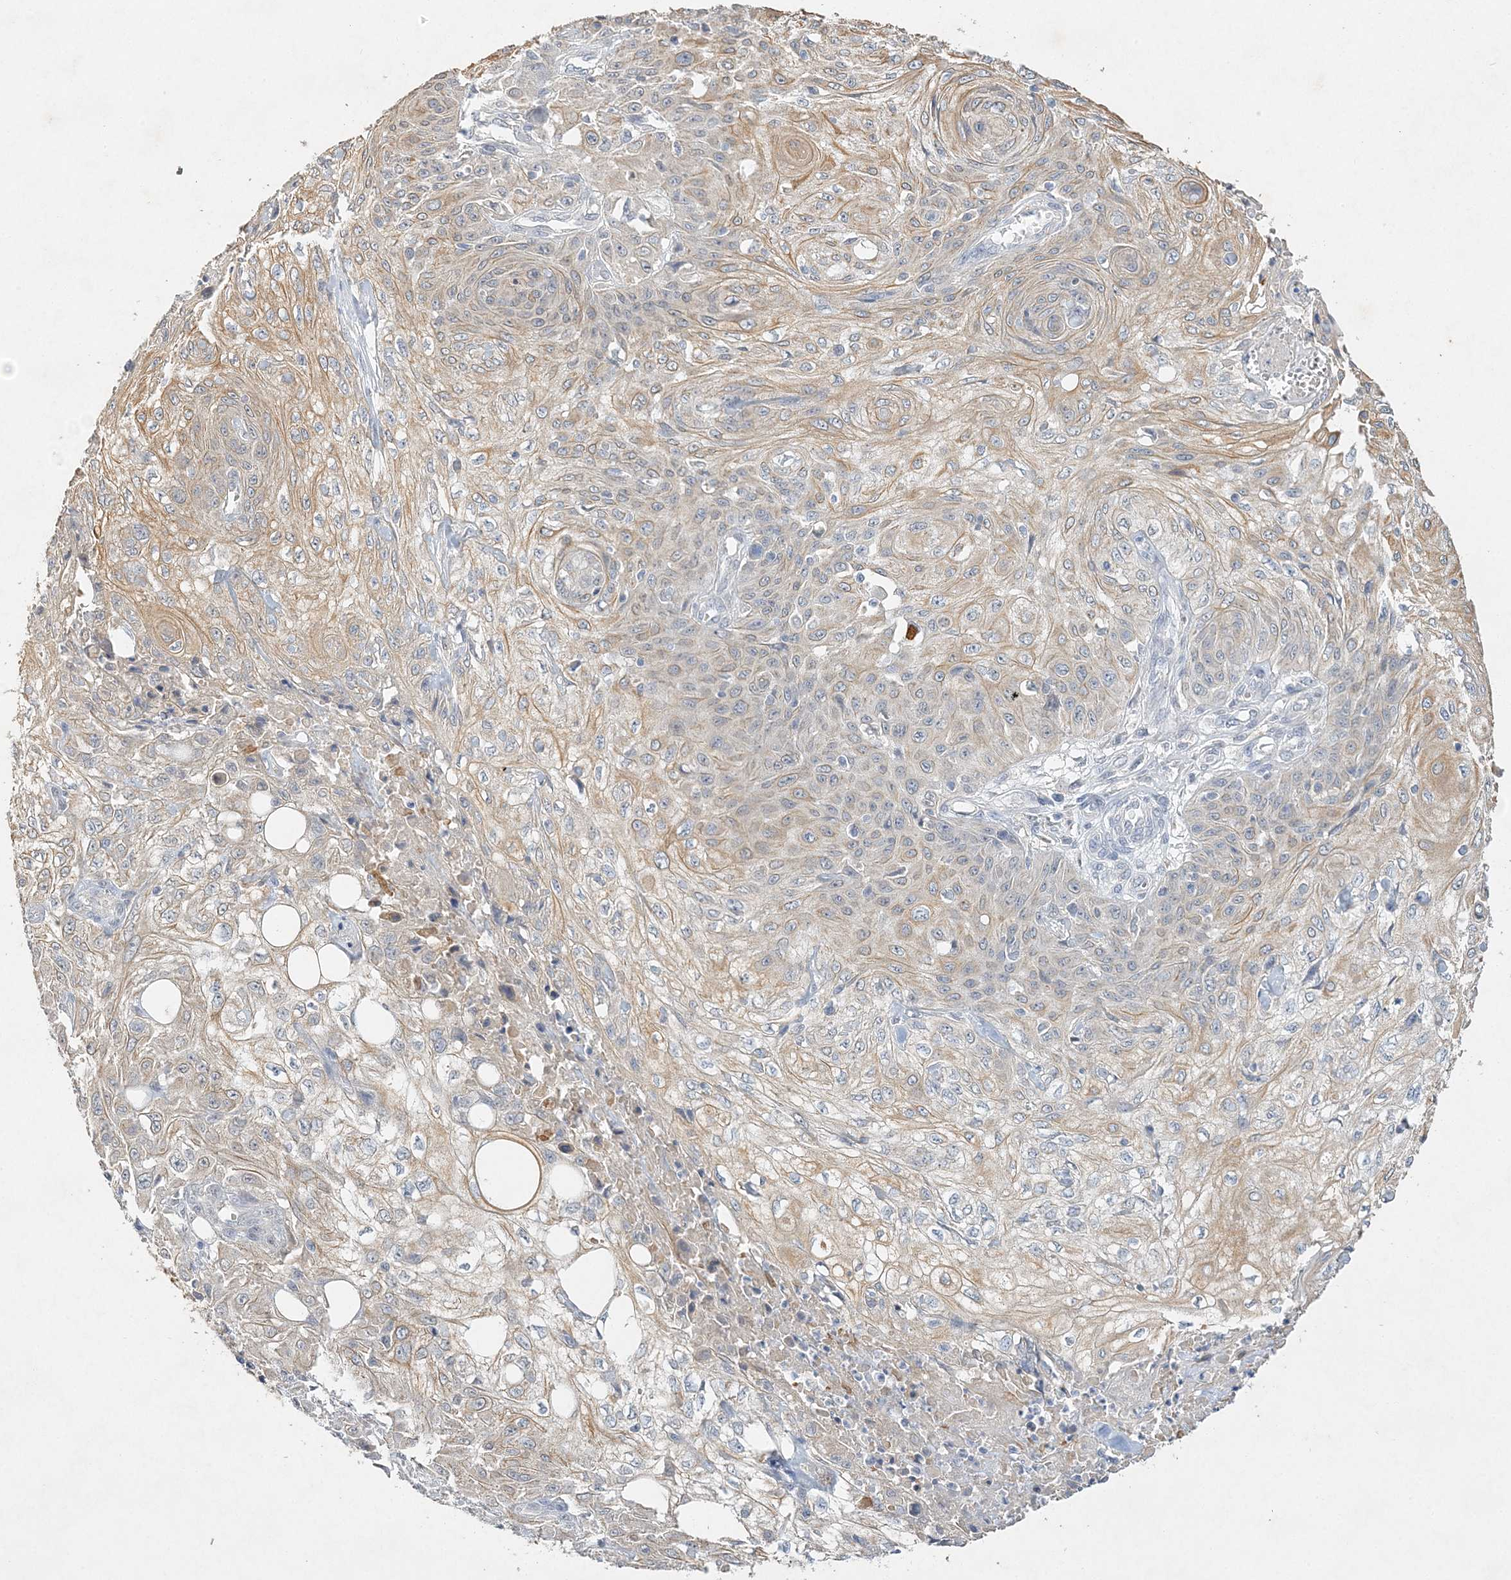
{"staining": {"intensity": "weak", "quantity": "25%-75%", "location": "cytoplasmic/membranous"}, "tissue": "skin cancer", "cell_type": "Tumor cells", "image_type": "cancer", "snomed": [{"axis": "morphology", "description": "Squamous cell carcinoma, NOS"}, {"axis": "morphology", "description": "Squamous cell carcinoma, metastatic, NOS"}, {"axis": "topography", "description": "Skin"}, {"axis": "topography", "description": "Lymph node"}], "caption": "Skin cancer stained with a brown dye reveals weak cytoplasmic/membranous positive positivity in about 25%-75% of tumor cells.", "gene": "MAT2B", "patient": {"sex": "male", "age": 75}}